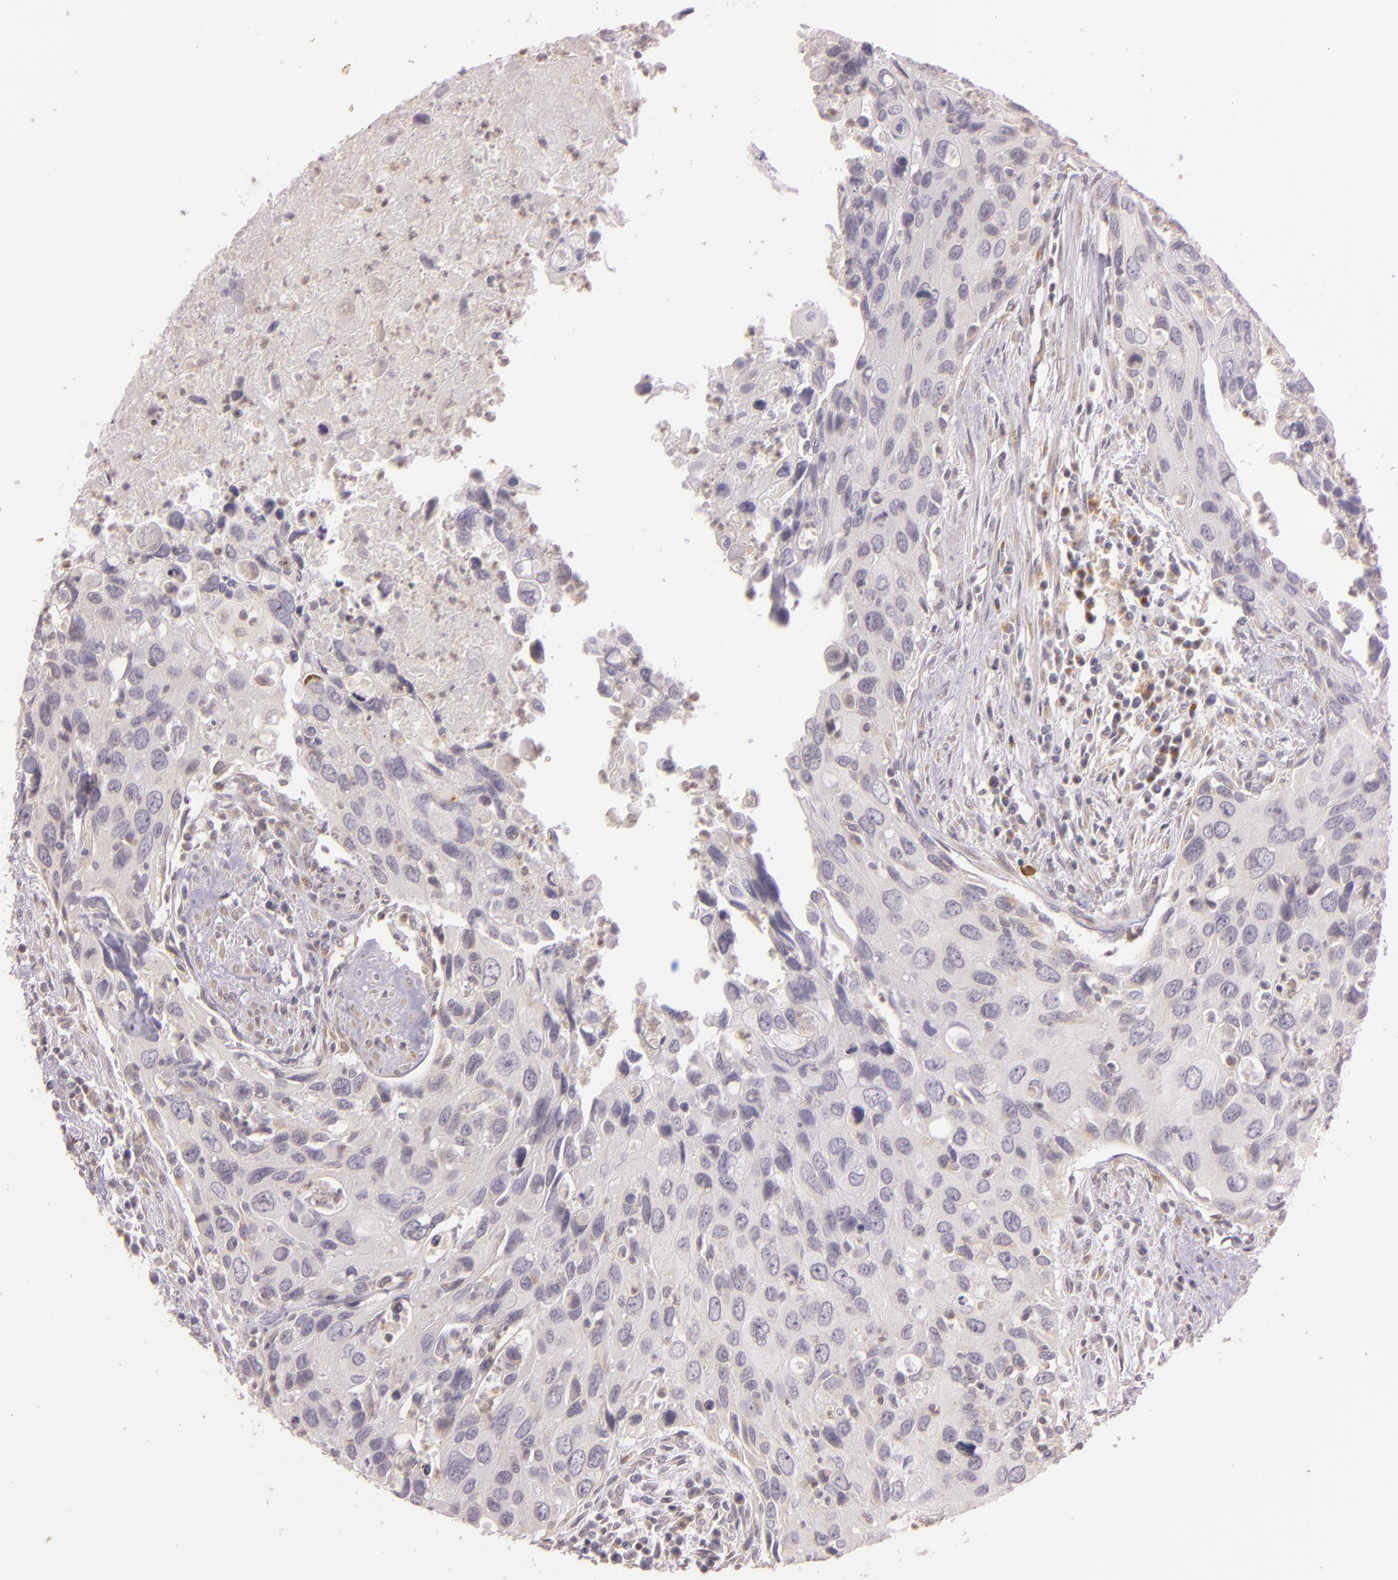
{"staining": {"intensity": "negative", "quantity": "none", "location": "none"}, "tissue": "urothelial cancer", "cell_type": "Tumor cells", "image_type": "cancer", "snomed": [{"axis": "morphology", "description": "Urothelial carcinoma, High grade"}, {"axis": "topography", "description": "Urinary bladder"}], "caption": "Tumor cells show no significant positivity in high-grade urothelial carcinoma. (Brightfield microscopy of DAB (3,3'-diaminobenzidine) immunohistochemistry at high magnification).", "gene": "LGMN", "patient": {"sex": "male", "age": 71}}